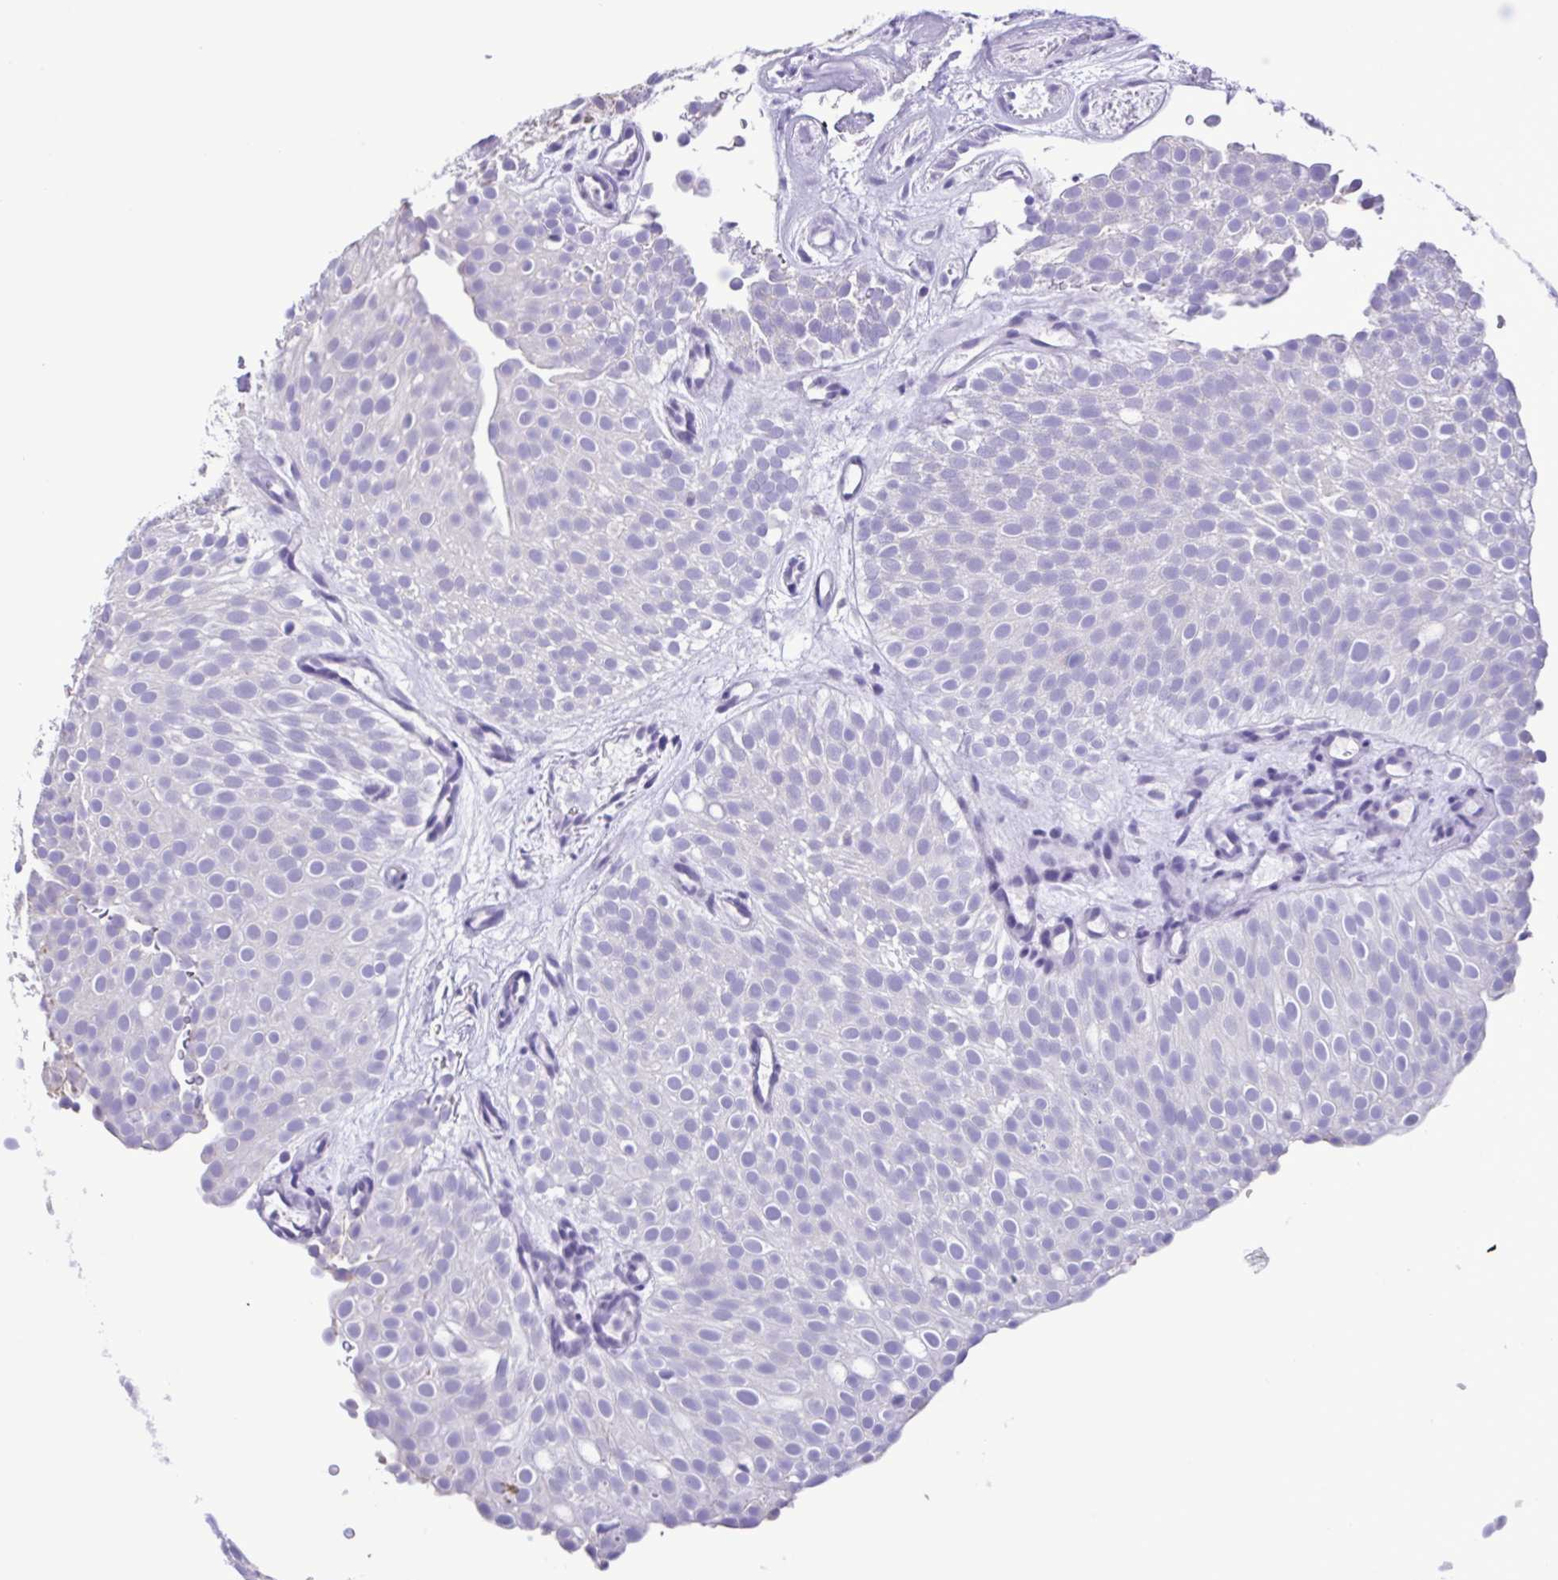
{"staining": {"intensity": "negative", "quantity": "none", "location": "none"}, "tissue": "urothelial cancer", "cell_type": "Tumor cells", "image_type": "cancer", "snomed": [{"axis": "morphology", "description": "Urothelial carcinoma, Low grade"}, {"axis": "topography", "description": "Urinary bladder"}], "caption": "Immunohistochemical staining of urothelial cancer demonstrates no significant staining in tumor cells.", "gene": "CBY2", "patient": {"sex": "male", "age": 78}}